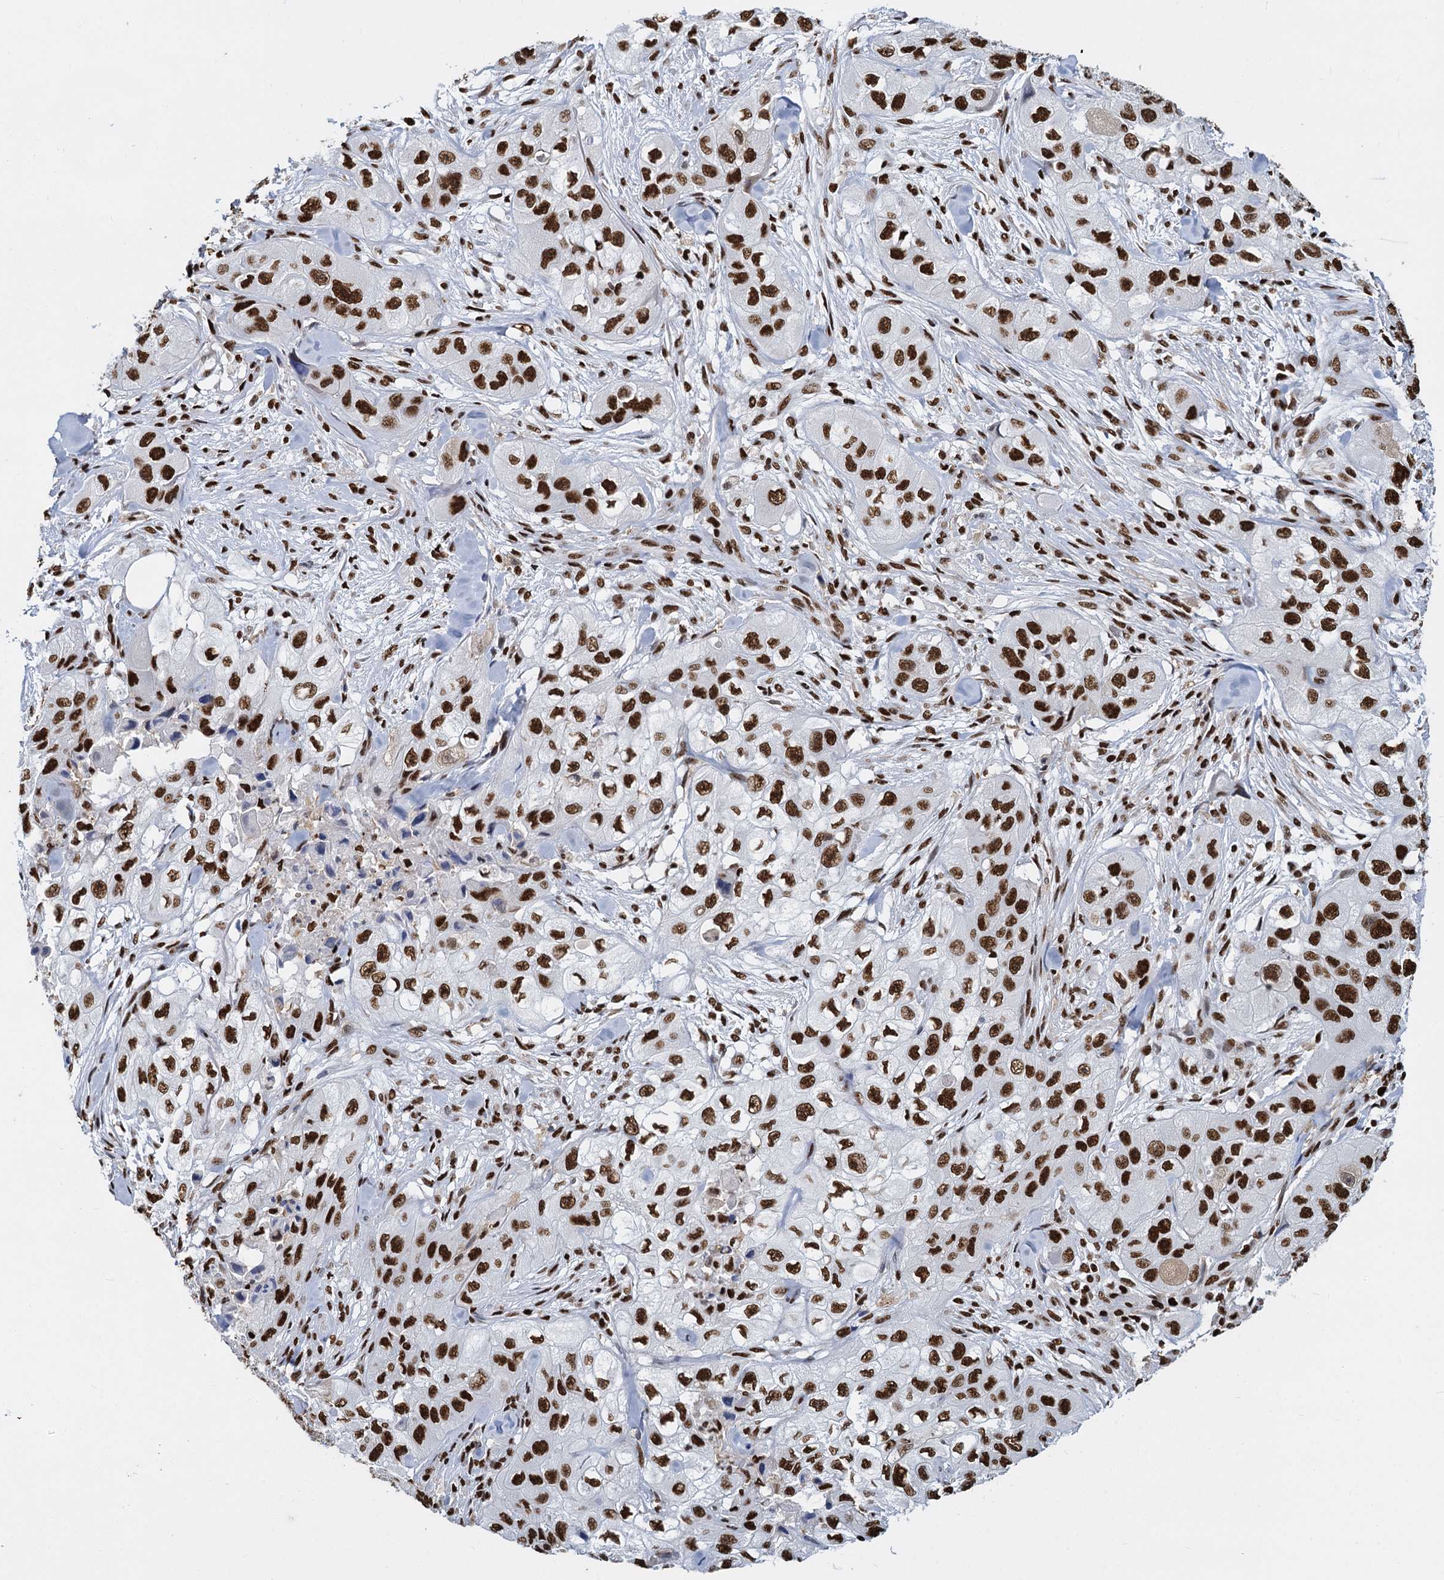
{"staining": {"intensity": "strong", "quantity": ">75%", "location": "nuclear"}, "tissue": "skin cancer", "cell_type": "Tumor cells", "image_type": "cancer", "snomed": [{"axis": "morphology", "description": "Squamous cell carcinoma, NOS"}, {"axis": "topography", "description": "Skin"}, {"axis": "topography", "description": "Subcutis"}], "caption": "An IHC image of neoplastic tissue is shown. Protein staining in brown labels strong nuclear positivity in skin squamous cell carcinoma within tumor cells.", "gene": "DCPS", "patient": {"sex": "male", "age": 73}}